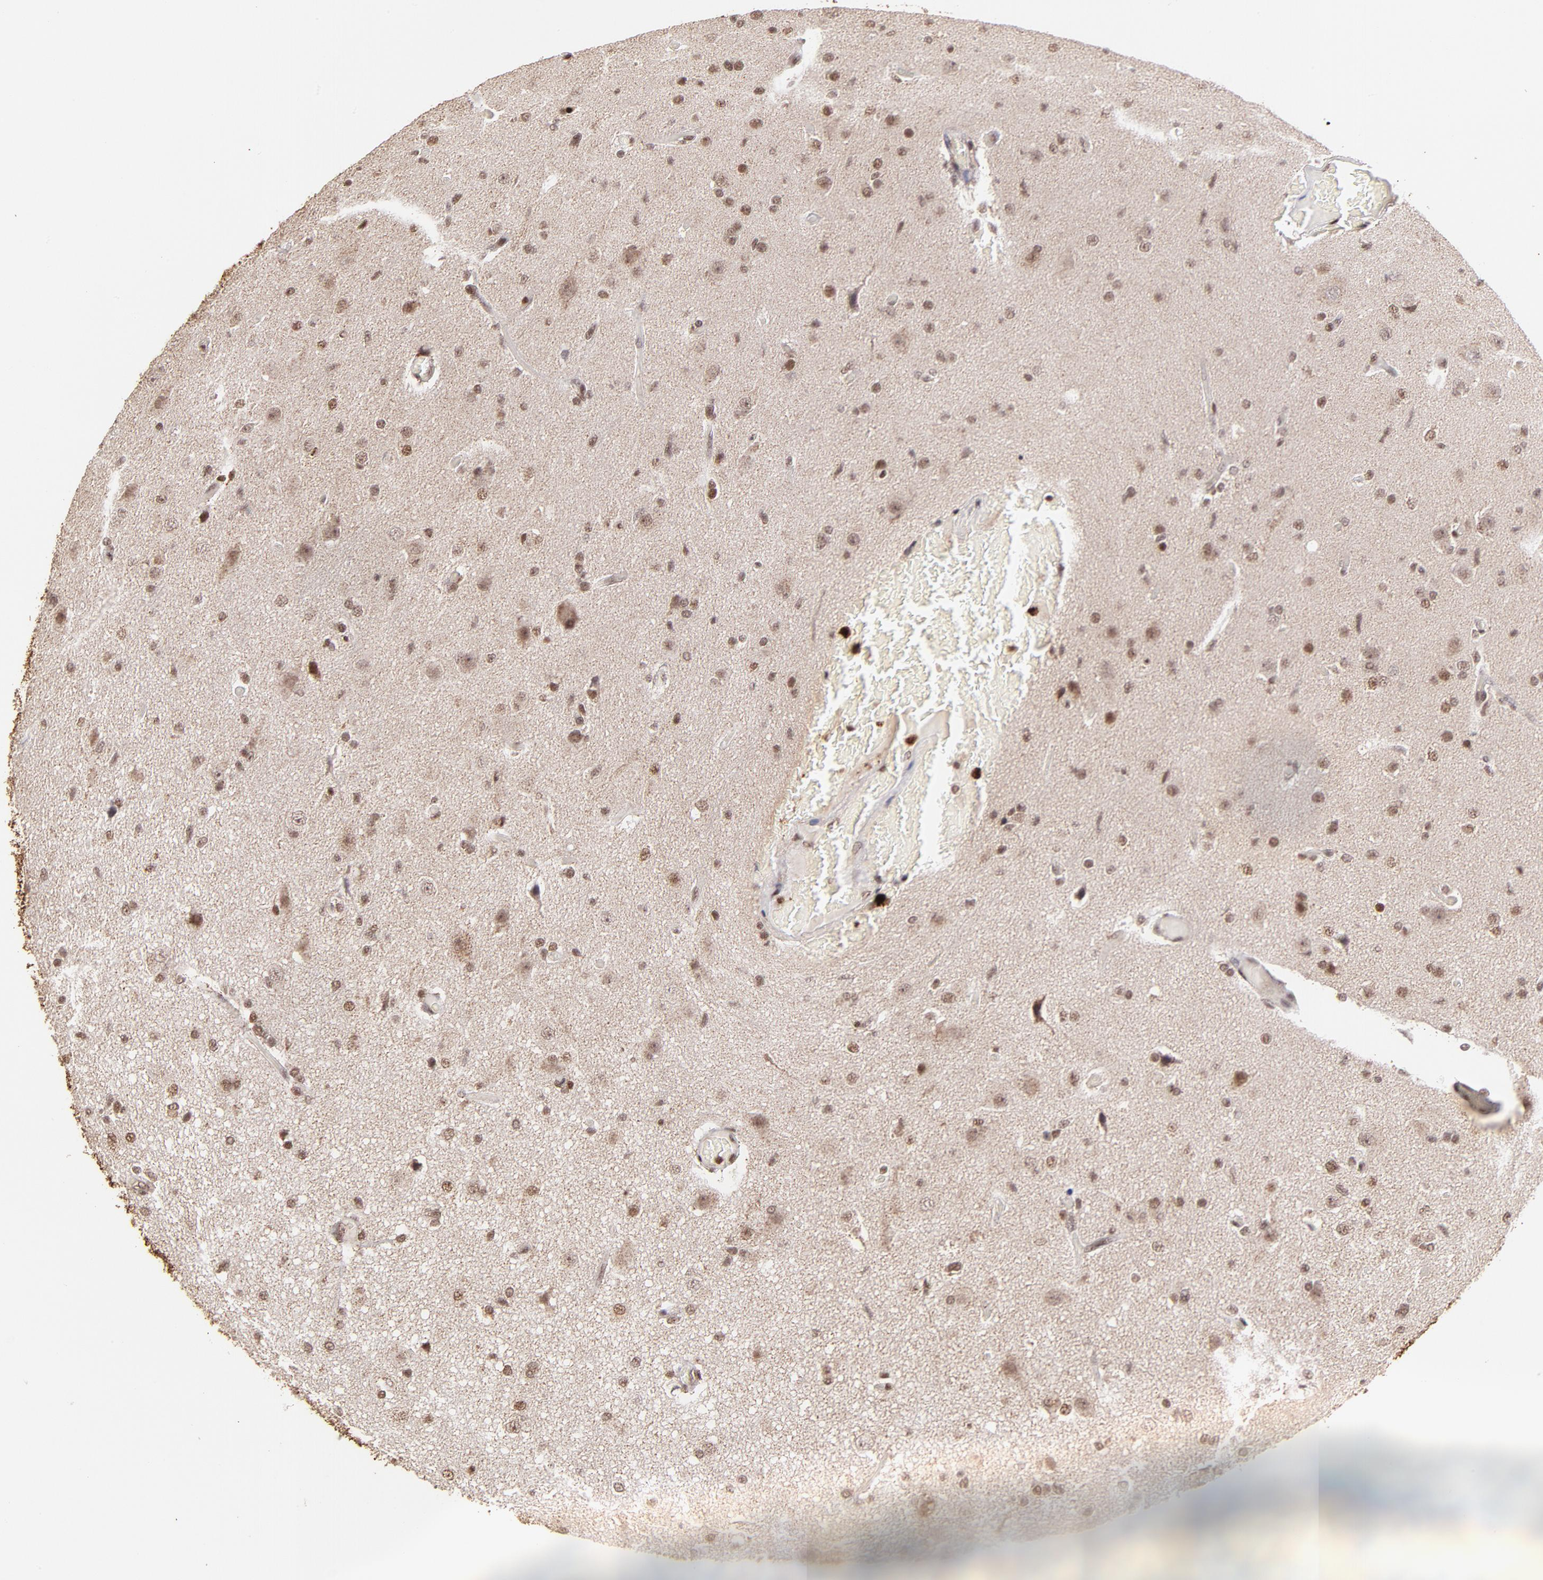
{"staining": {"intensity": "moderate", "quantity": ">75%", "location": "nuclear"}, "tissue": "glioma", "cell_type": "Tumor cells", "image_type": "cancer", "snomed": [{"axis": "morphology", "description": "Glioma, malignant, High grade"}, {"axis": "topography", "description": "Brain"}], "caption": "Malignant glioma (high-grade) stained with a protein marker demonstrates moderate staining in tumor cells.", "gene": "ZFX", "patient": {"sex": "male", "age": 33}}